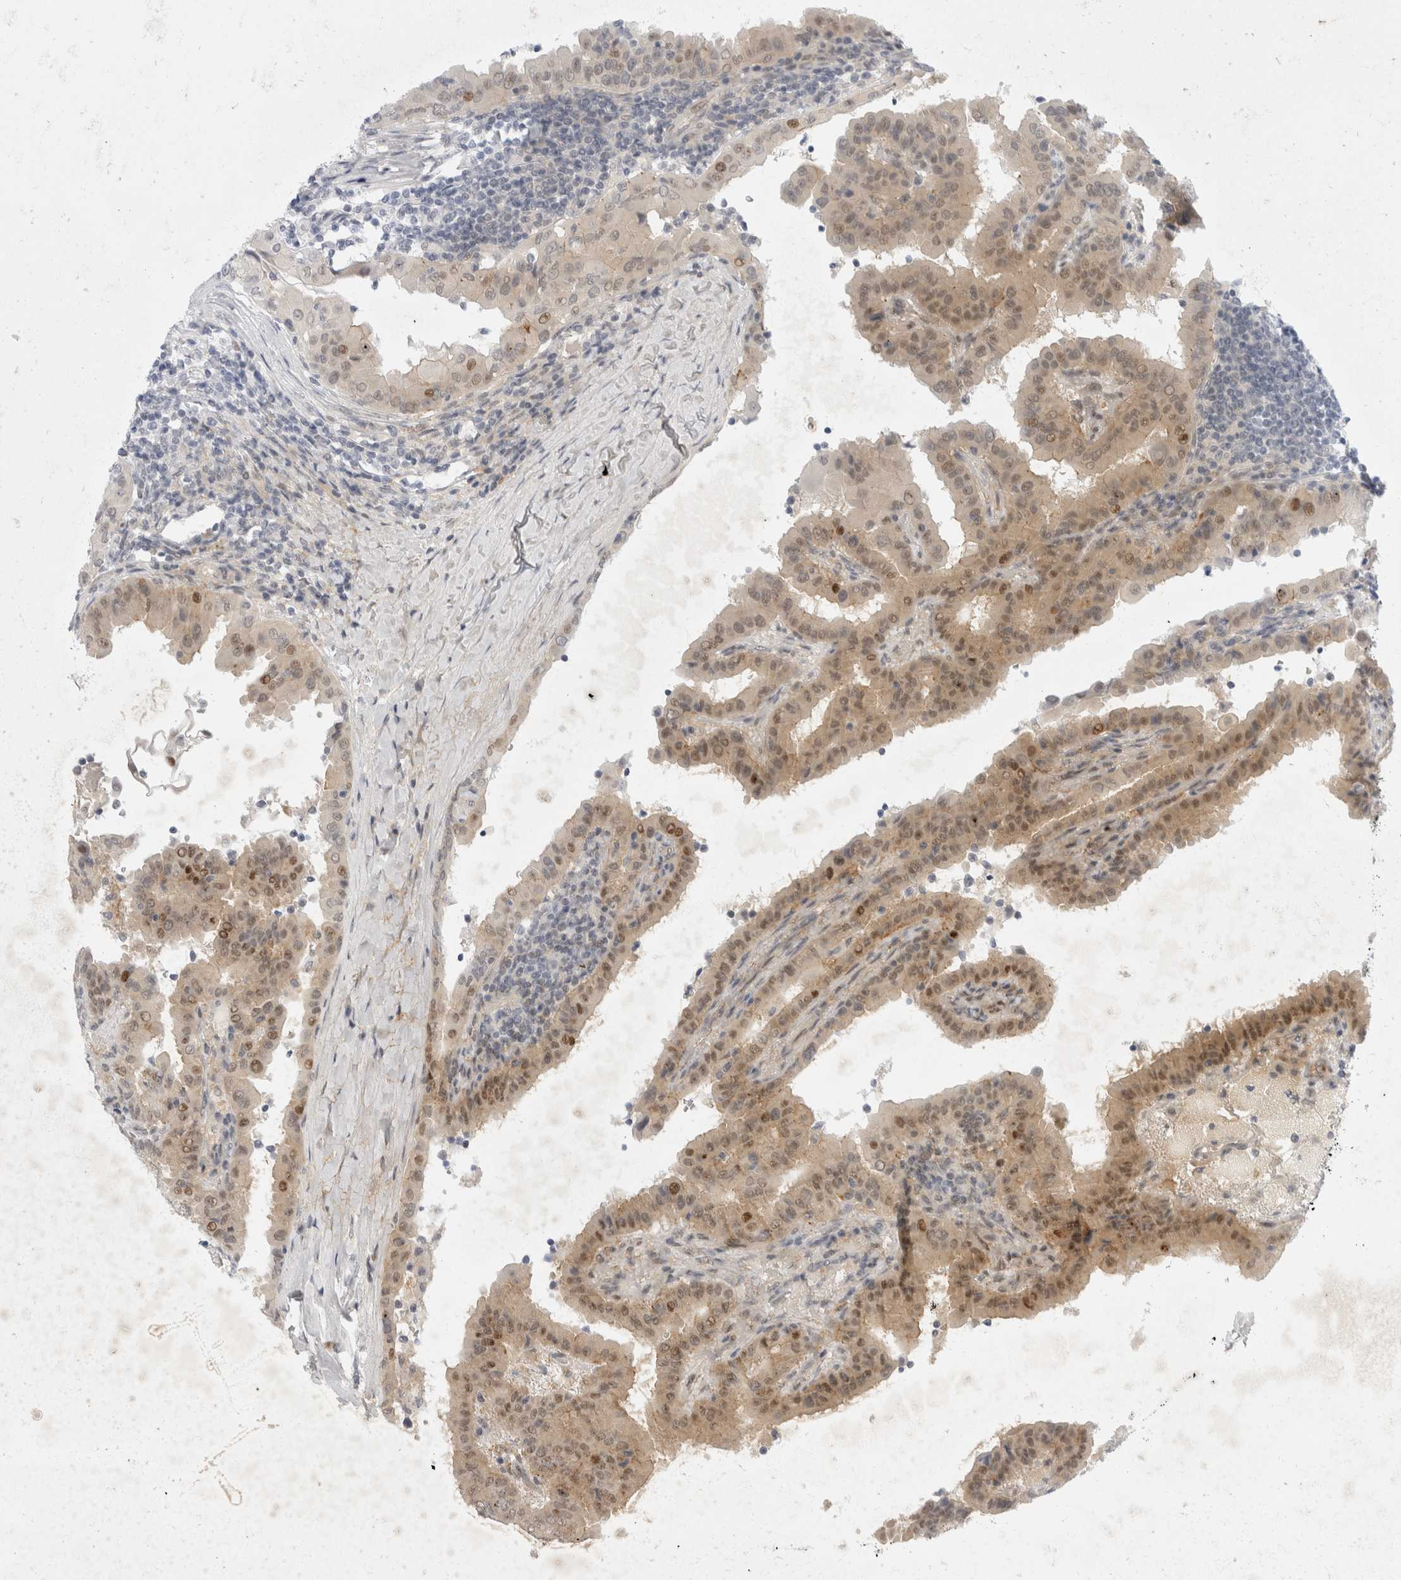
{"staining": {"intensity": "moderate", "quantity": "25%-75%", "location": "cytoplasmic/membranous,nuclear"}, "tissue": "thyroid cancer", "cell_type": "Tumor cells", "image_type": "cancer", "snomed": [{"axis": "morphology", "description": "Papillary adenocarcinoma, NOS"}, {"axis": "topography", "description": "Thyroid gland"}], "caption": "Papillary adenocarcinoma (thyroid) stained with a brown dye reveals moderate cytoplasmic/membranous and nuclear positive staining in approximately 25%-75% of tumor cells.", "gene": "TOM1L2", "patient": {"sex": "male", "age": 33}}